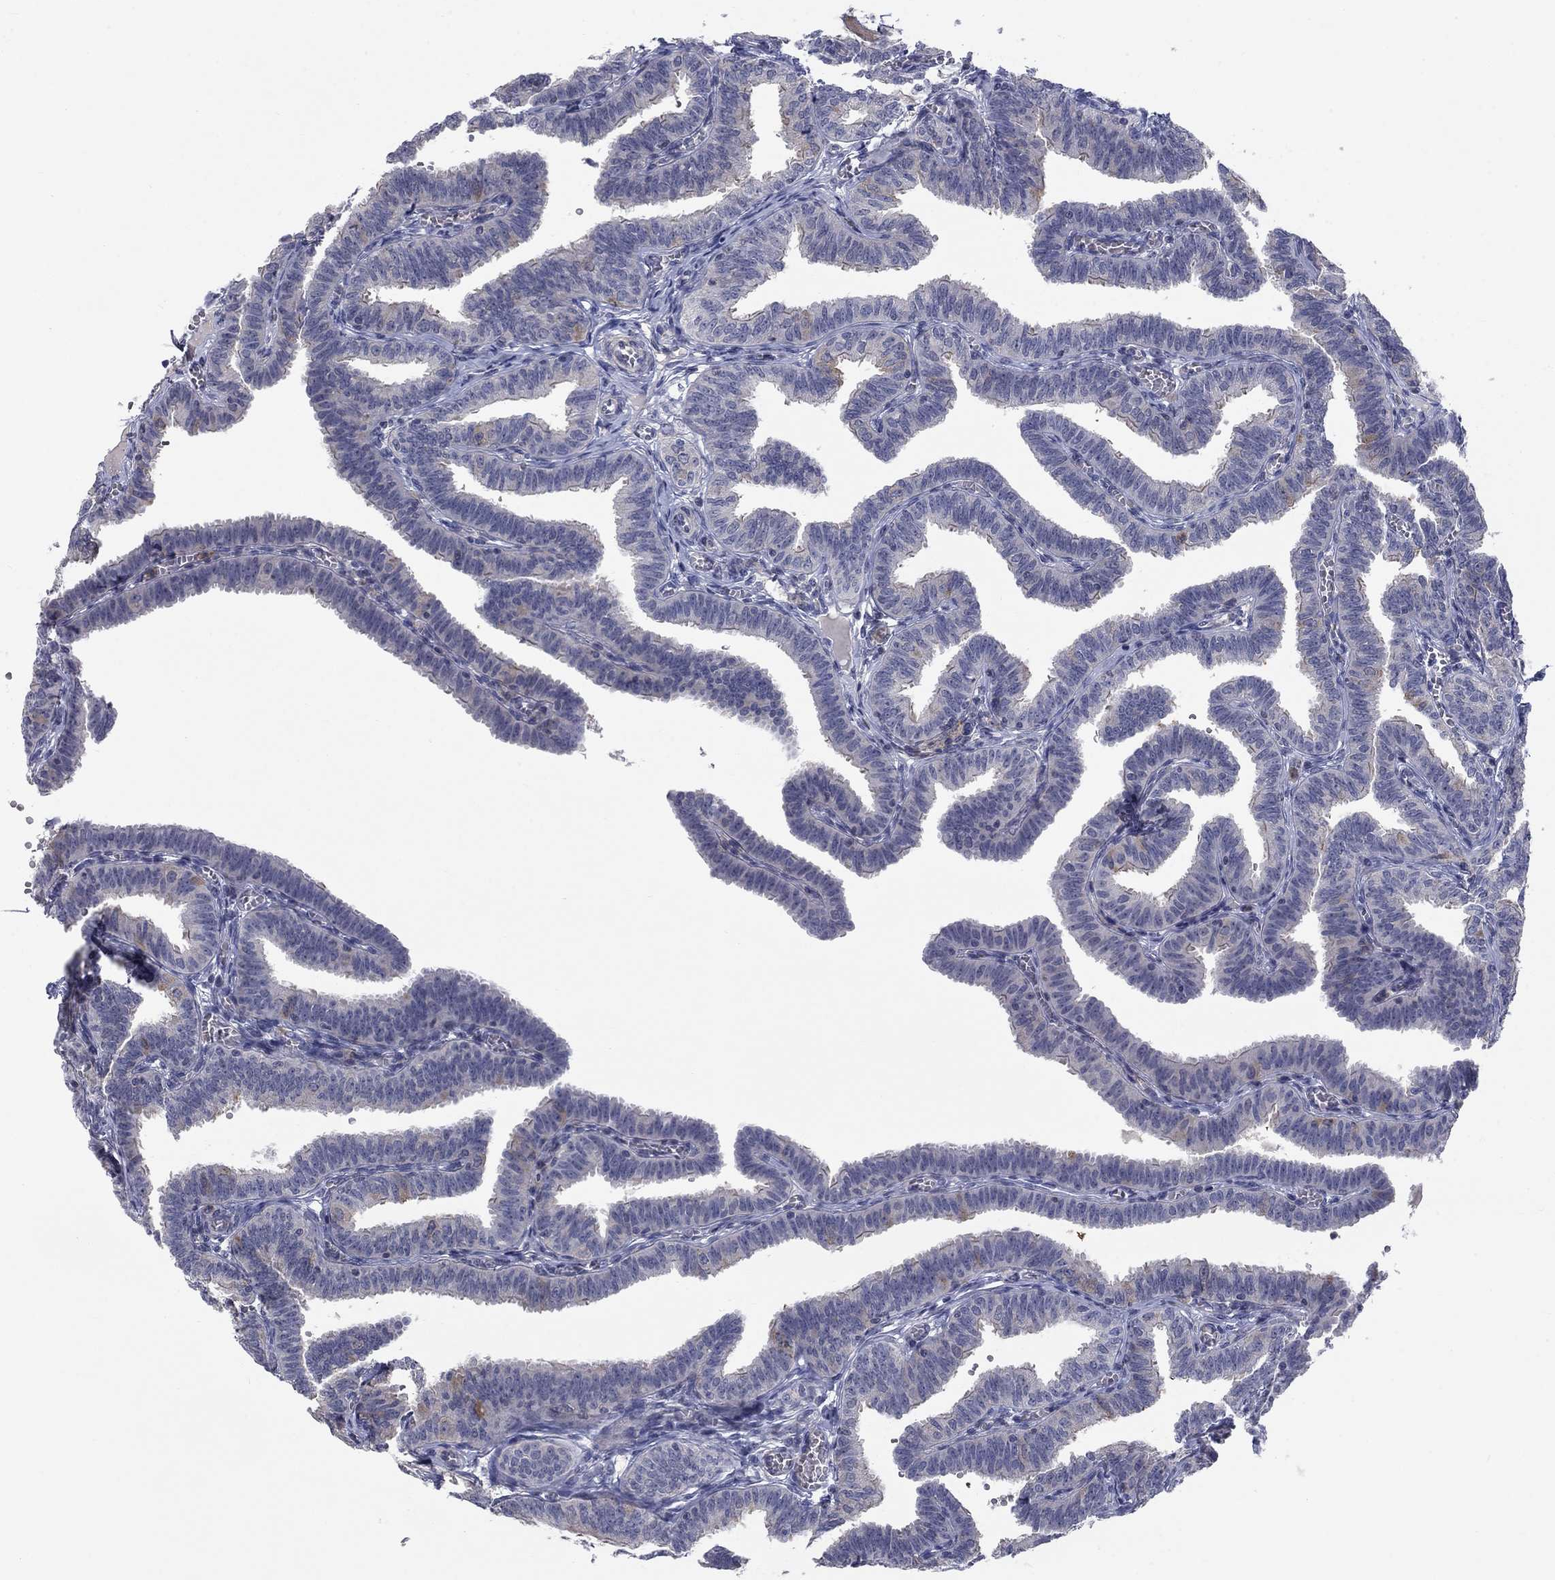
{"staining": {"intensity": "moderate", "quantity": "<25%", "location": "cytoplasmic/membranous"}, "tissue": "fallopian tube", "cell_type": "Glandular cells", "image_type": "normal", "snomed": [{"axis": "morphology", "description": "Normal tissue, NOS"}, {"axis": "topography", "description": "Fallopian tube"}], "caption": "A photomicrograph of human fallopian tube stained for a protein exhibits moderate cytoplasmic/membranous brown staining in glandular cells.", "gene": "KIF15", "patient": {"sex": "female", "age": 25}}